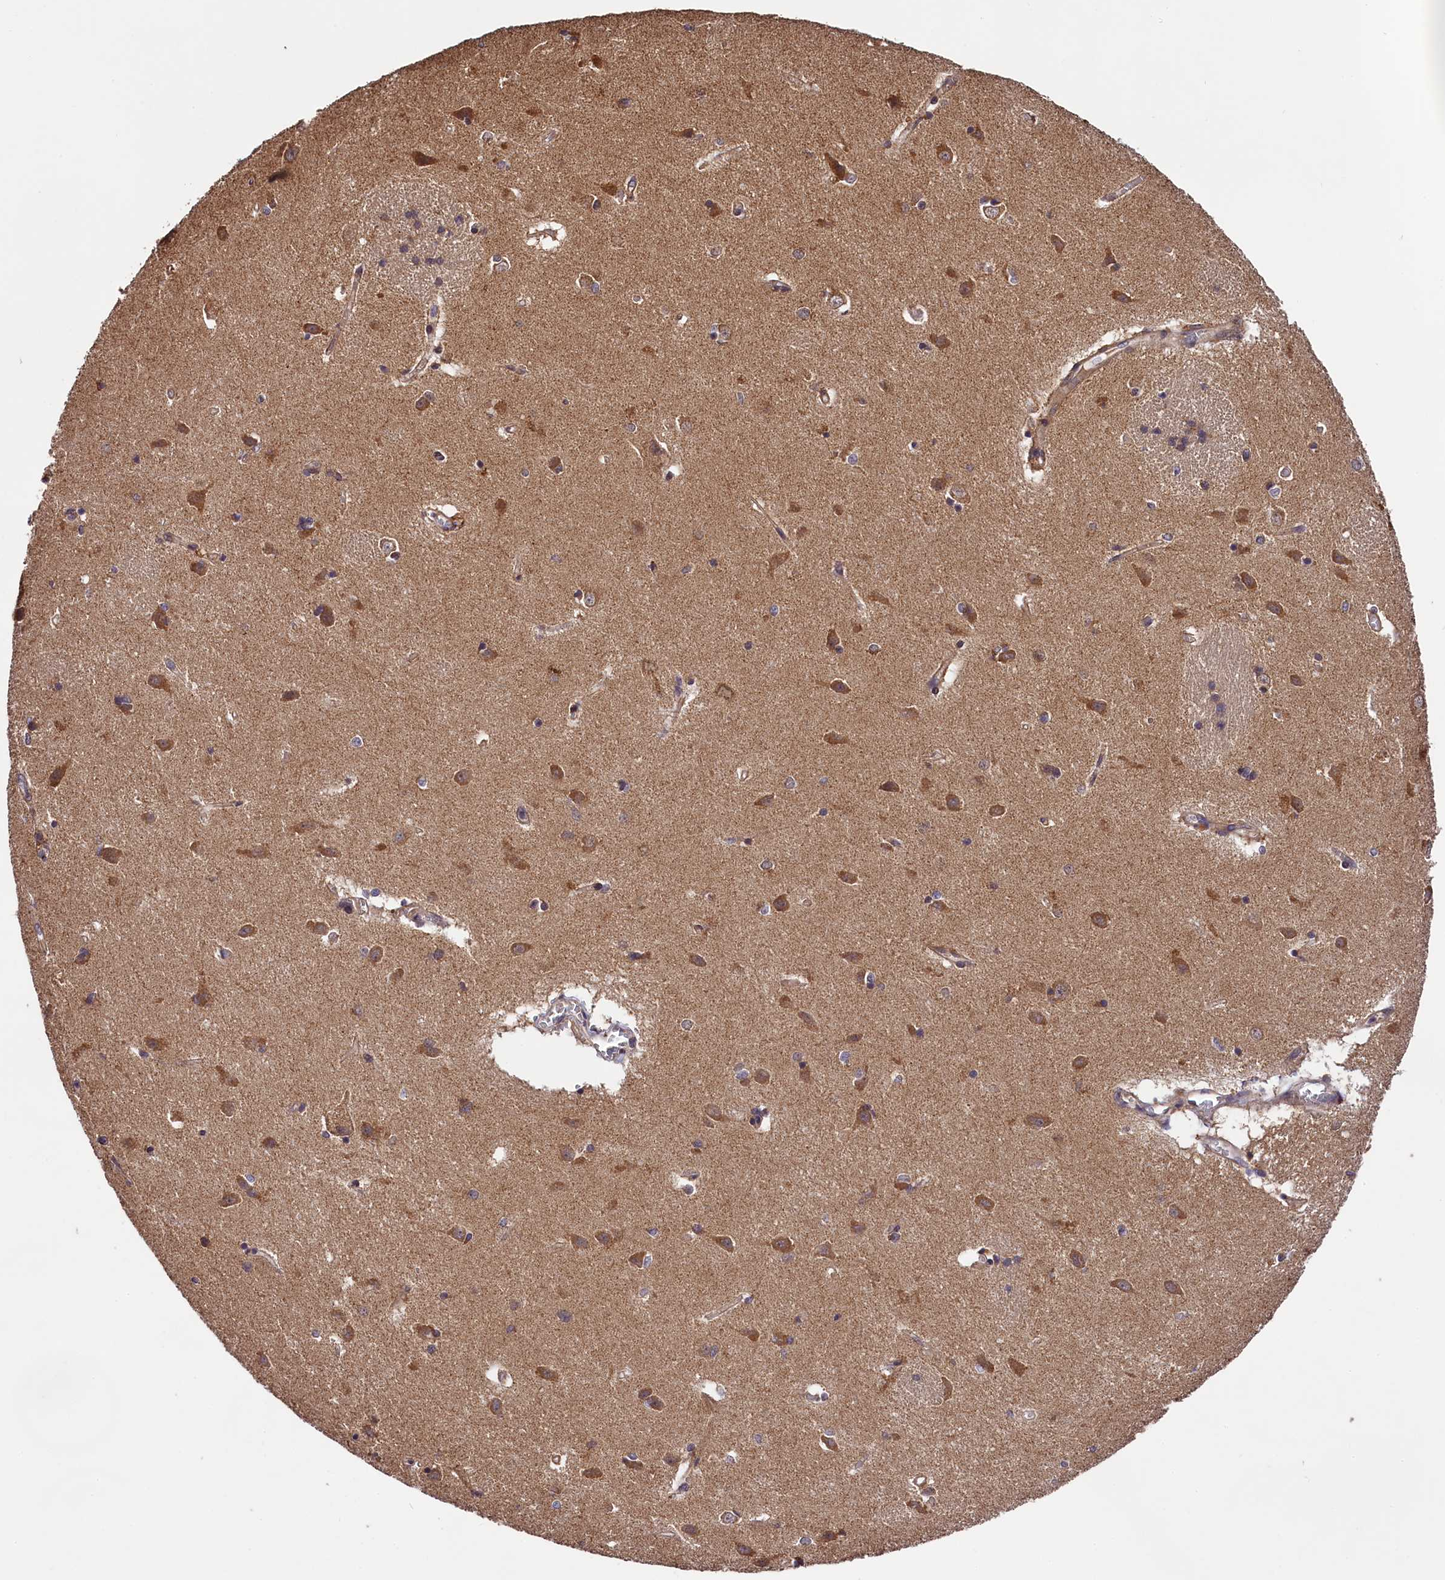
{"staining": {"intensity": "weak", "quantity": "<25%", "location": "cytoplasmic/membranous"}, "tissue": "caudate", "cell_type": "Glial cells", "image_type": "normal", "snomed": [{"axis": "morphology", "description": "Normal tissue, NOS"}, {"axis": "topography", "description": "Lateral ventricle wall"}], "caption": "Glial cells show no significant staining in unremarkable caudate. (DAB (3,3'-diaminobenzidine) immunohistochemistry (IHC), high magnification).", "gene": "DOHH", "patient": {"sex": "male", "age": 37}}